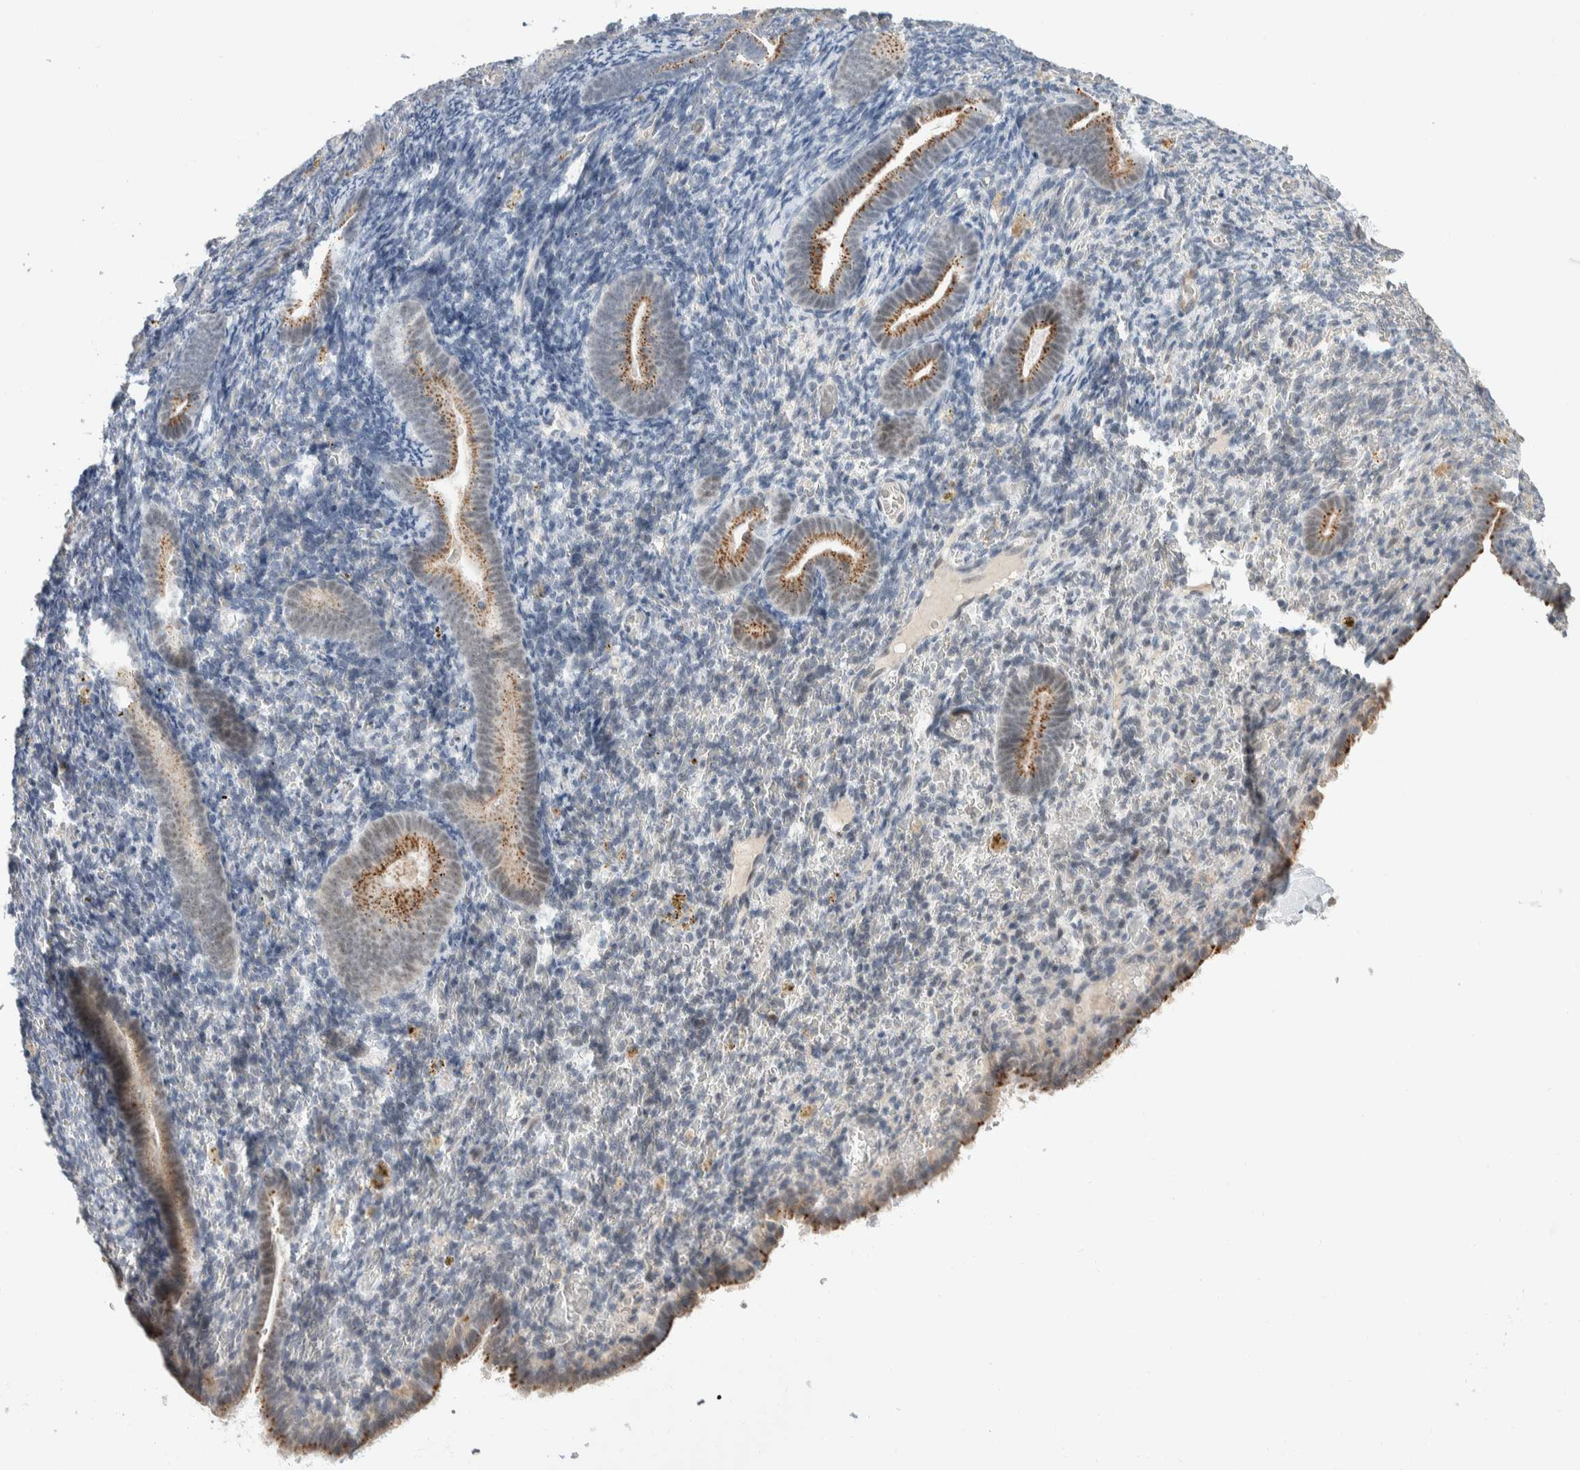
{"staining": {"intensity": "weak", "quantity": "<25%", "location": "cytoplasmic/membranous"}, "tissue": "endometrium", "cell_type": "Cells in endometrial stroma", "image_type": "normal", "snomed": [{"axis": "morphology", "description": "Normal tissue, NOS"}, {"axis": "topography", "description": "Endometrium"}], "caption": "Immunohistochemical staining of unremarkable endometrium exhibits no significant positivity in cells in endometrial stroma. (DAB immunohistochemistry with hematoxylin counter stain).", "gene": "SHPK", "patient": {"sex": "female", "age": 51}}